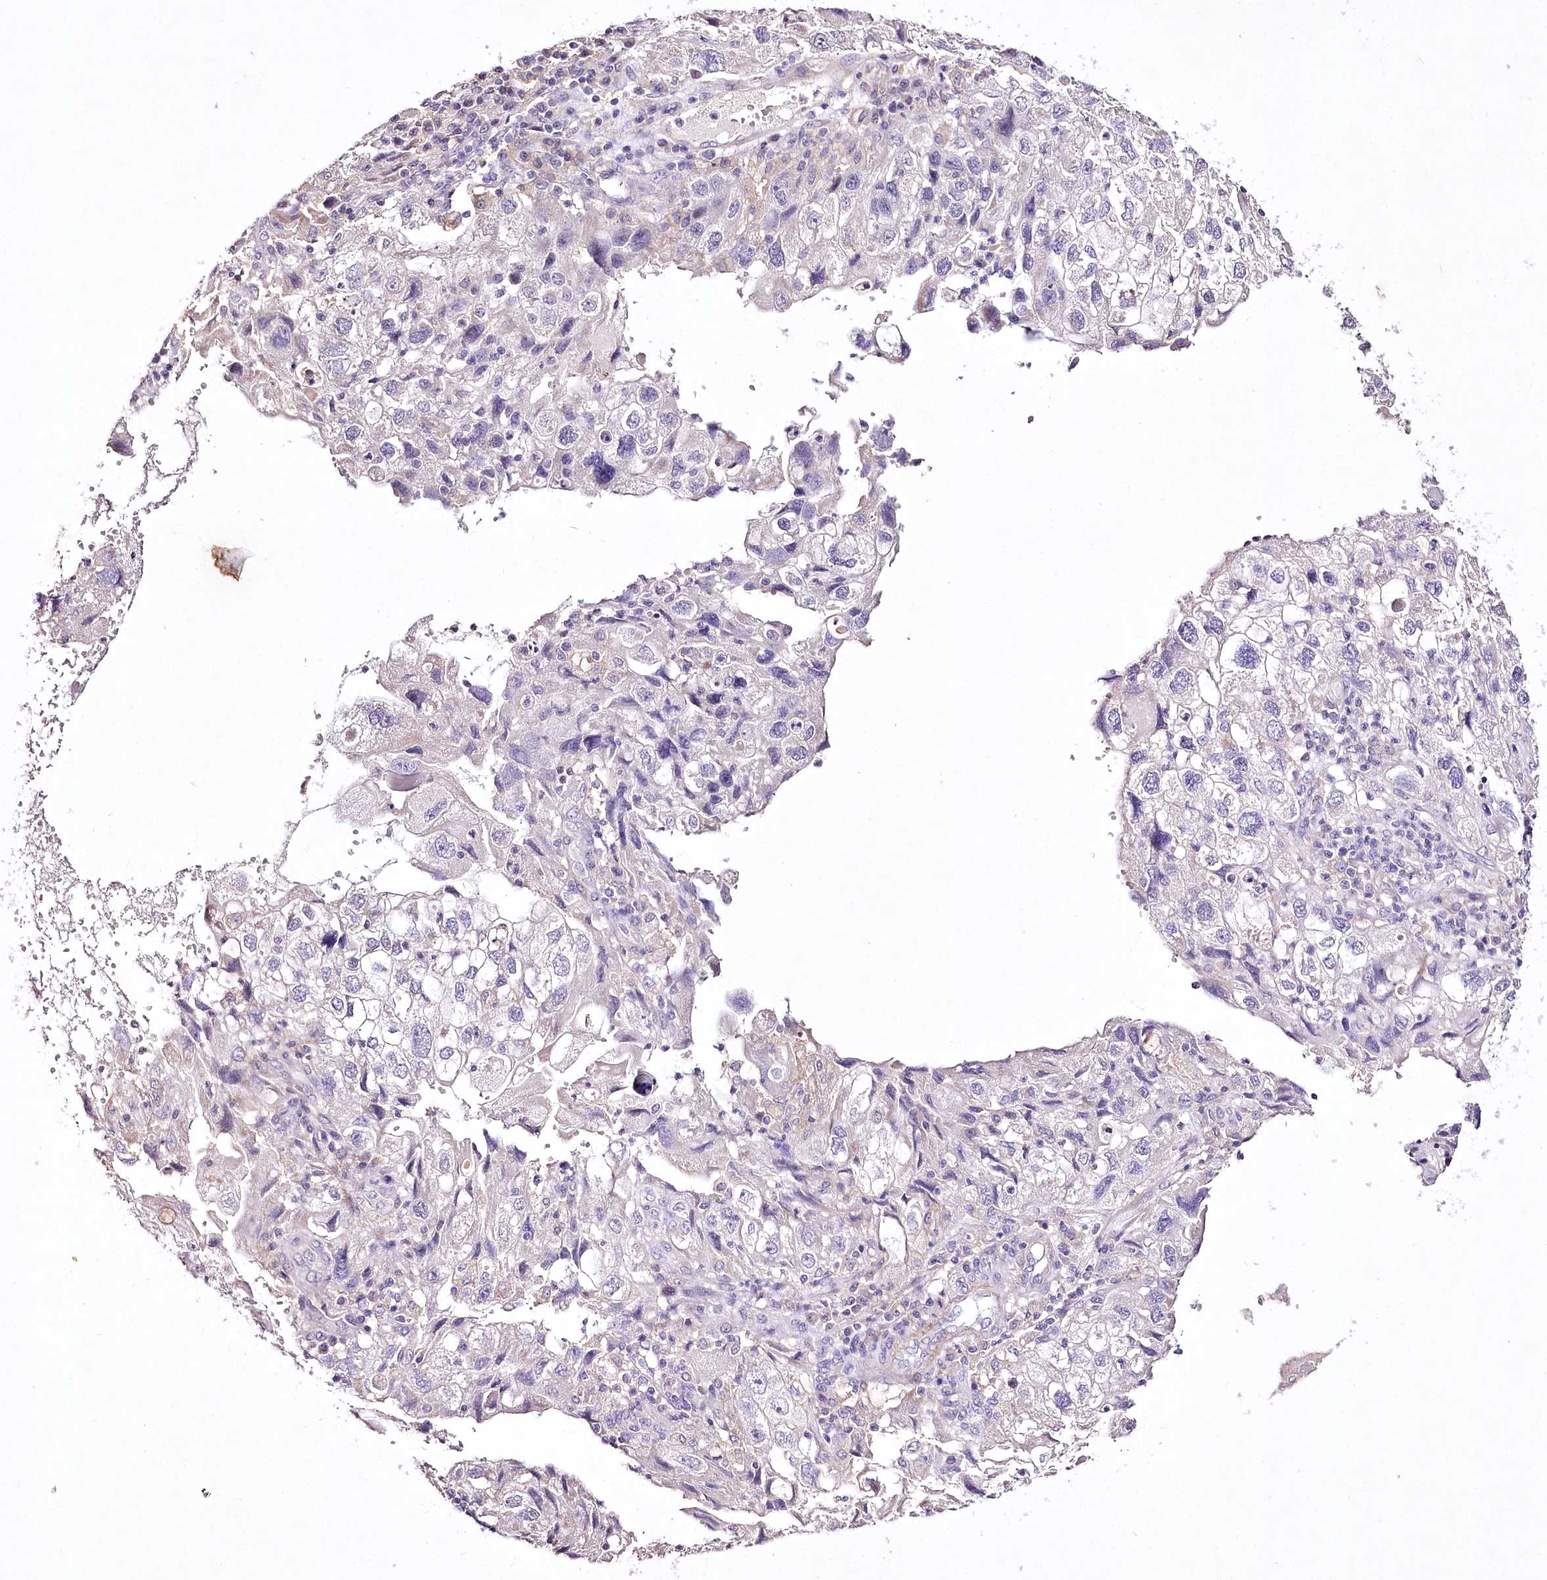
{"staining": {"intensity": "negative", "quantity": "none", "location": "none"}, "tissue": "endometrial cancer", "cell_type": "Tumor cells", "image_type": "cancer", "snomed": [{"axis": "morphology", "description": "Adenocarcinoma, NOS"}, {"axis": "topography", "description": "Endometrium"}], "caption": "The photomicrograph shows no staining of tumor cells in endometrial adenocarcinoma.", "gene": "ENPP1", "patient": {"sex": "female", "age": 49}}